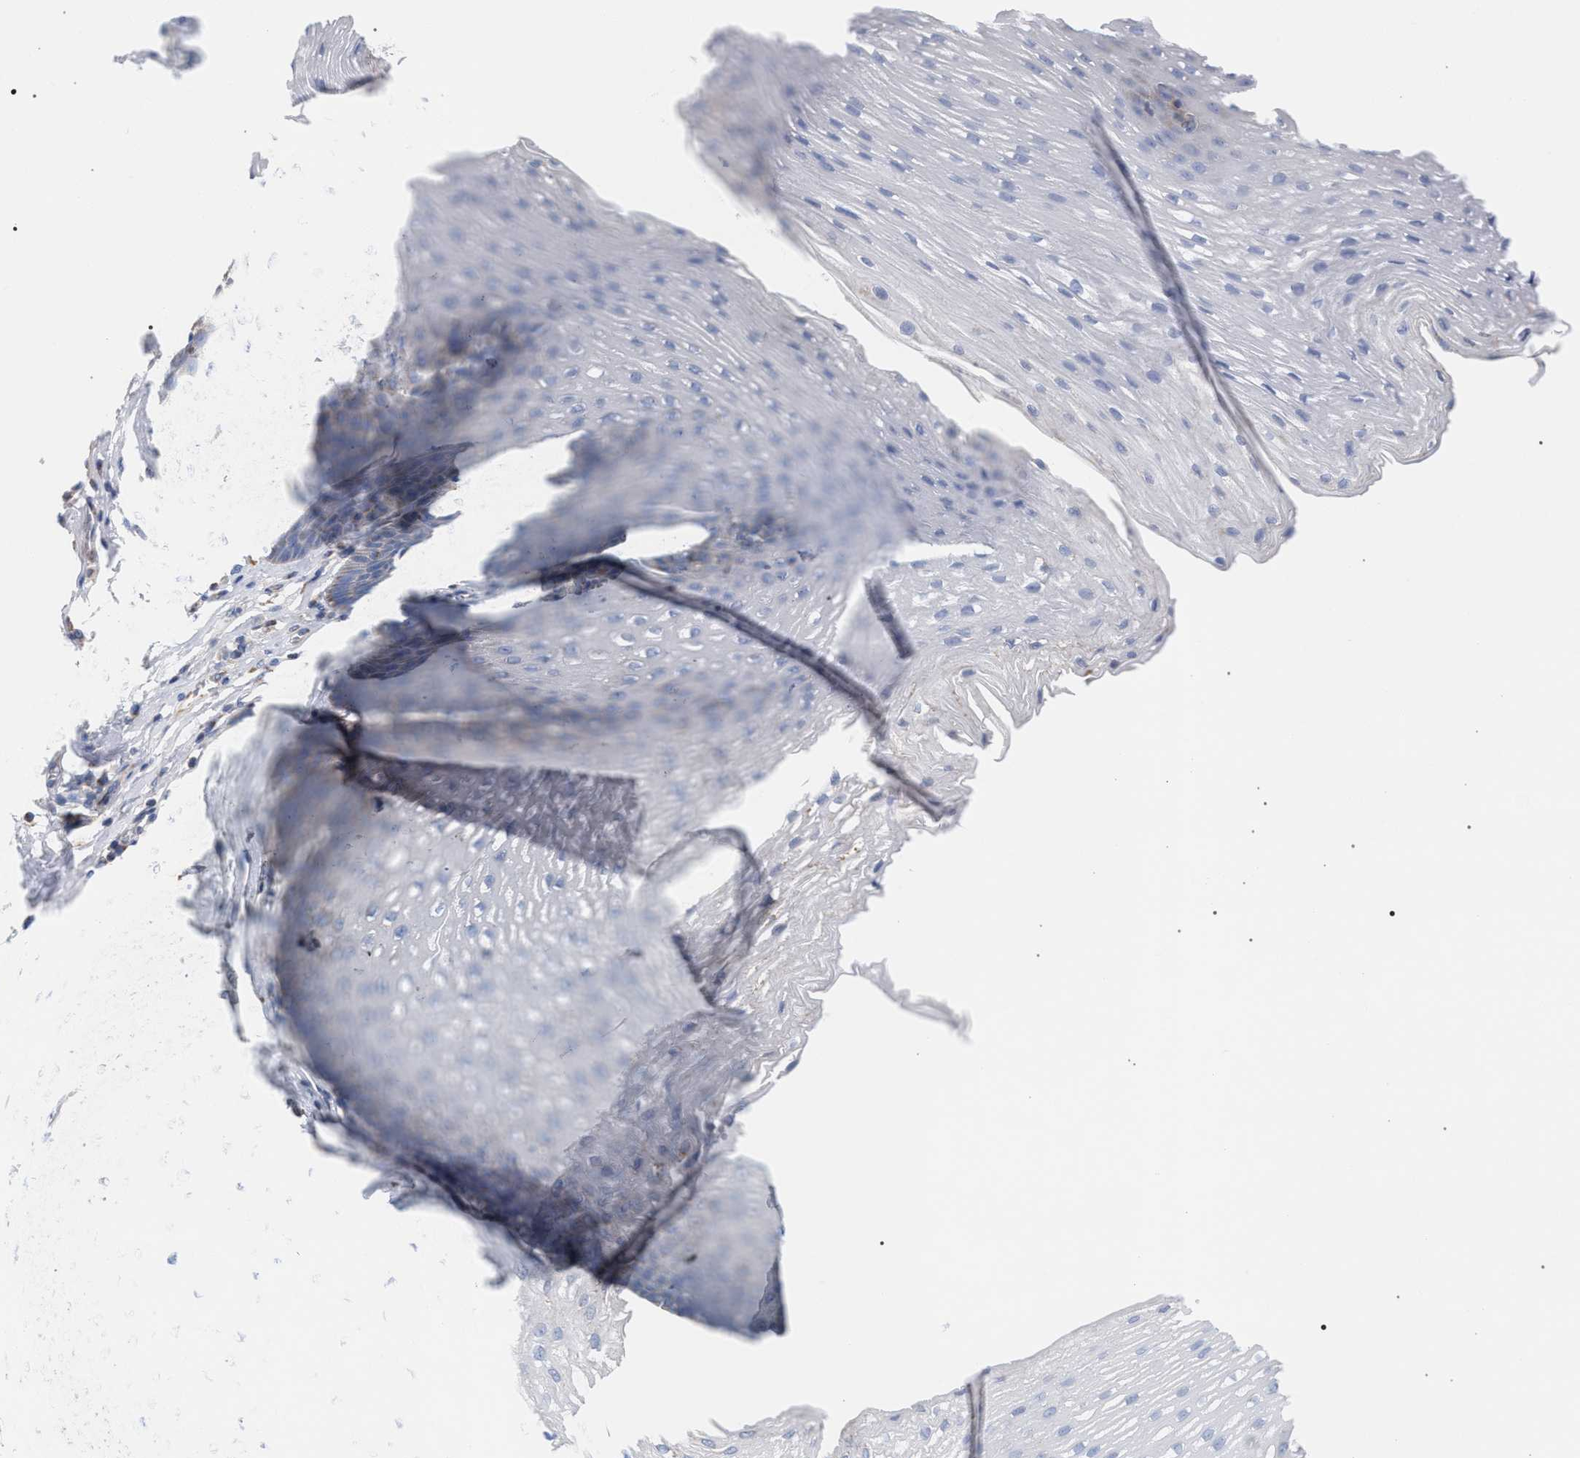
{"staining": {"intensity": "weak", "quantity": "<25%", "location": "cytoplasmic/membranous"}, "tissue": "esophagus", "cell_type": "Squamous epithelial cells", "image_type": "normal", "snomed": [{"axis": "morphology", "description": "Normal tissue, NOS"}, {"axis": "topography", "description": "Esophagus"}], "caption": "This histopathology image is of unremarkable esophagus stained with immunohistochemistry (IHC) to label a protein in brown with the nuclei are counter-stained blue. There is no positivity in squamous epithelial cells. (Stains: DAB (3,3'-diaminobenzidine) immunohistochemistry with hematoxylin counter stain, Microscopy: brightfield microscopy at high magnification).", "gene": "ECI2", "patient": {"sex": "male", "age": 48}}